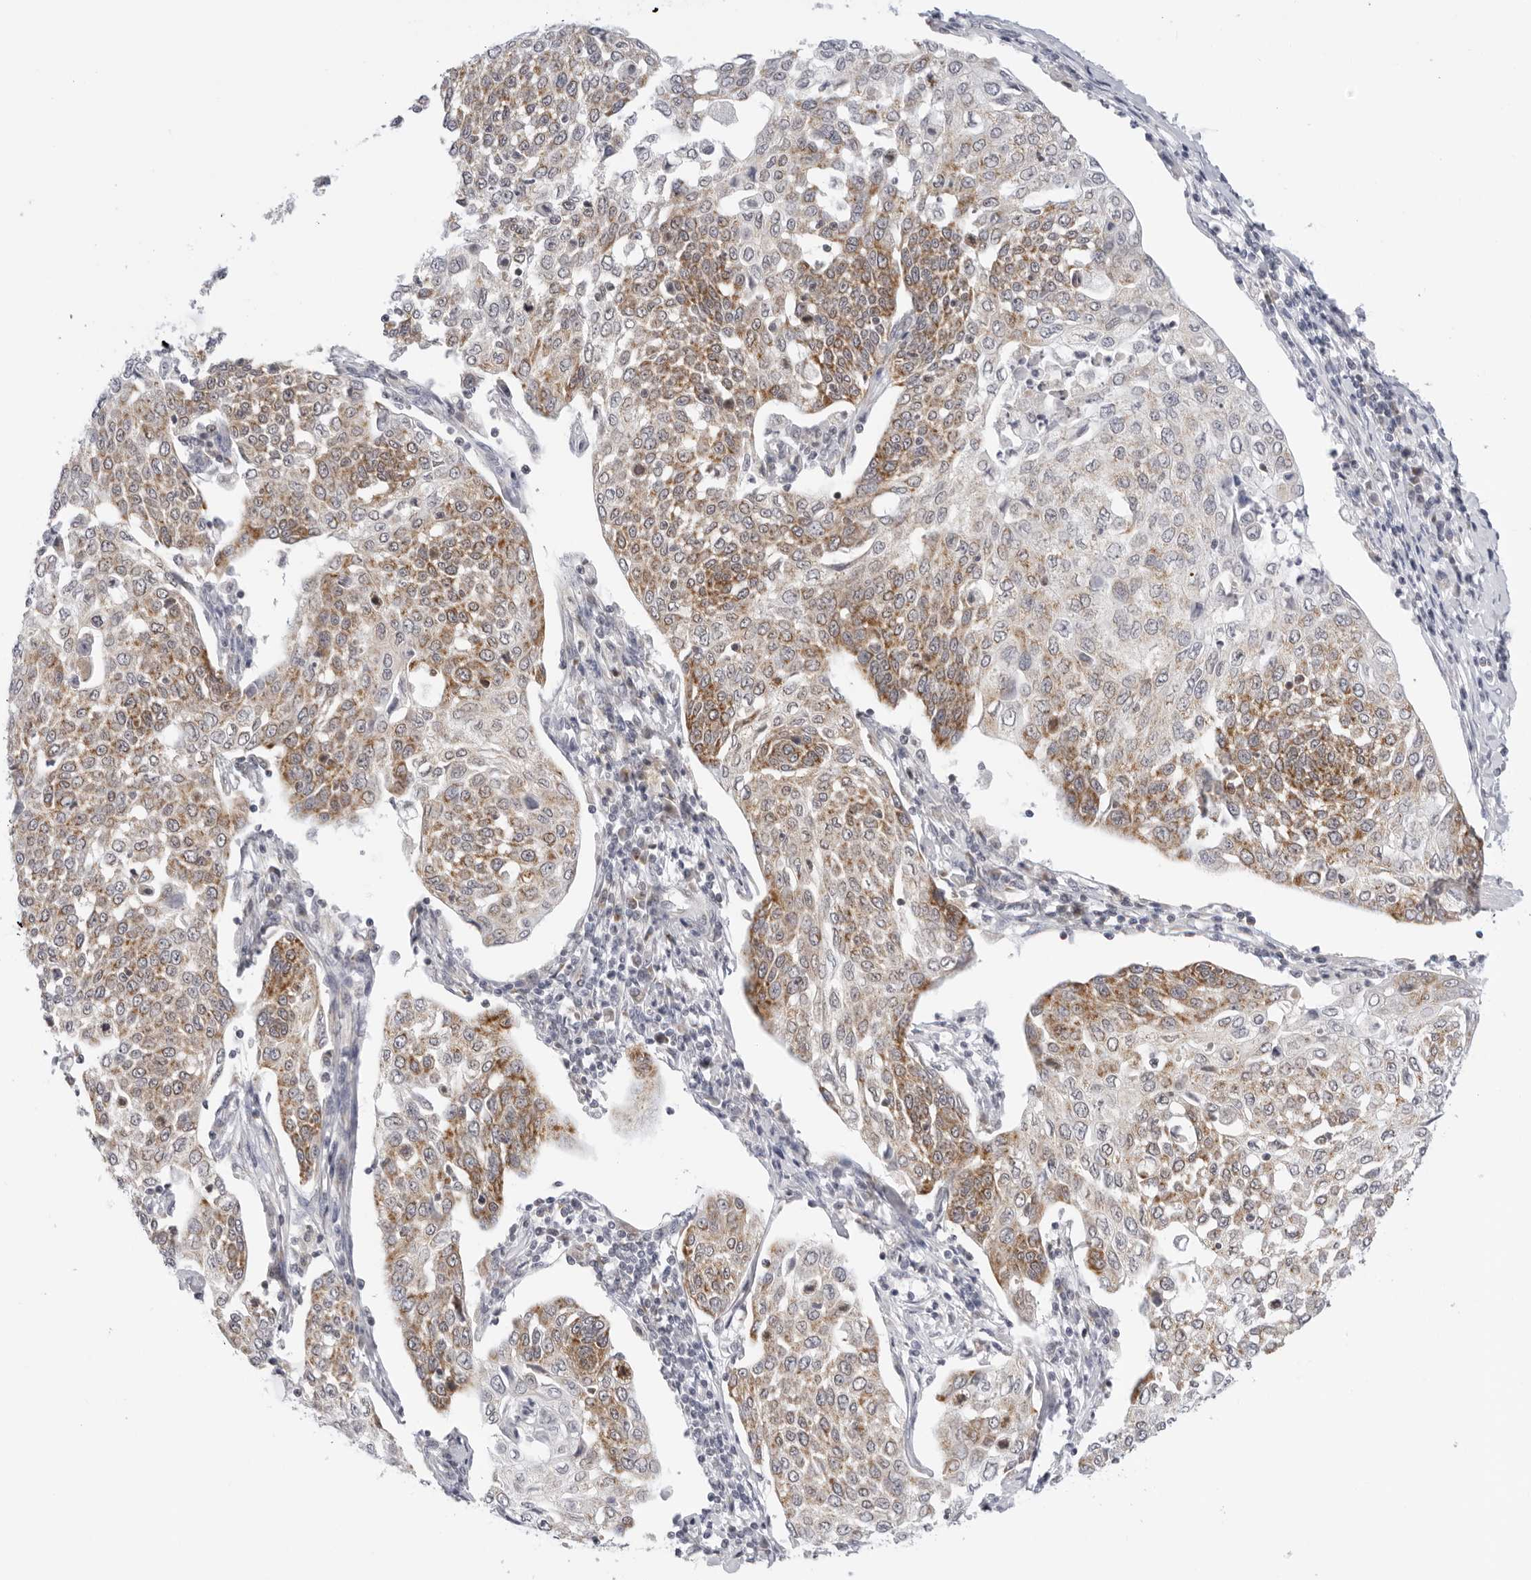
{"staining": {"intensity": "moderate", "quantity": ">75%", "location": "cytoplasmic/membranous"}, "tissue": "cervical cancer", "cell_type": "Tumor cells", "image_type": "cancer", "snomed": [{"axis": "morphology", "description": "Squamous cell carcinoma, NOS"}, {"axis": "topography", "description": "Cervix"}], "caption": "The micrograph reveals a brown stain indicating the presence of a protein in the cytoplasmic/membranous of tumor cells in cervical squamous cell carcinoma. The protein is stained brown, and the nuclei are stained in blue (DAB IHC with brightfield microscopy, high magnification).", "gene": "CIART", "patient": {"sex": "female", "age": 34}}